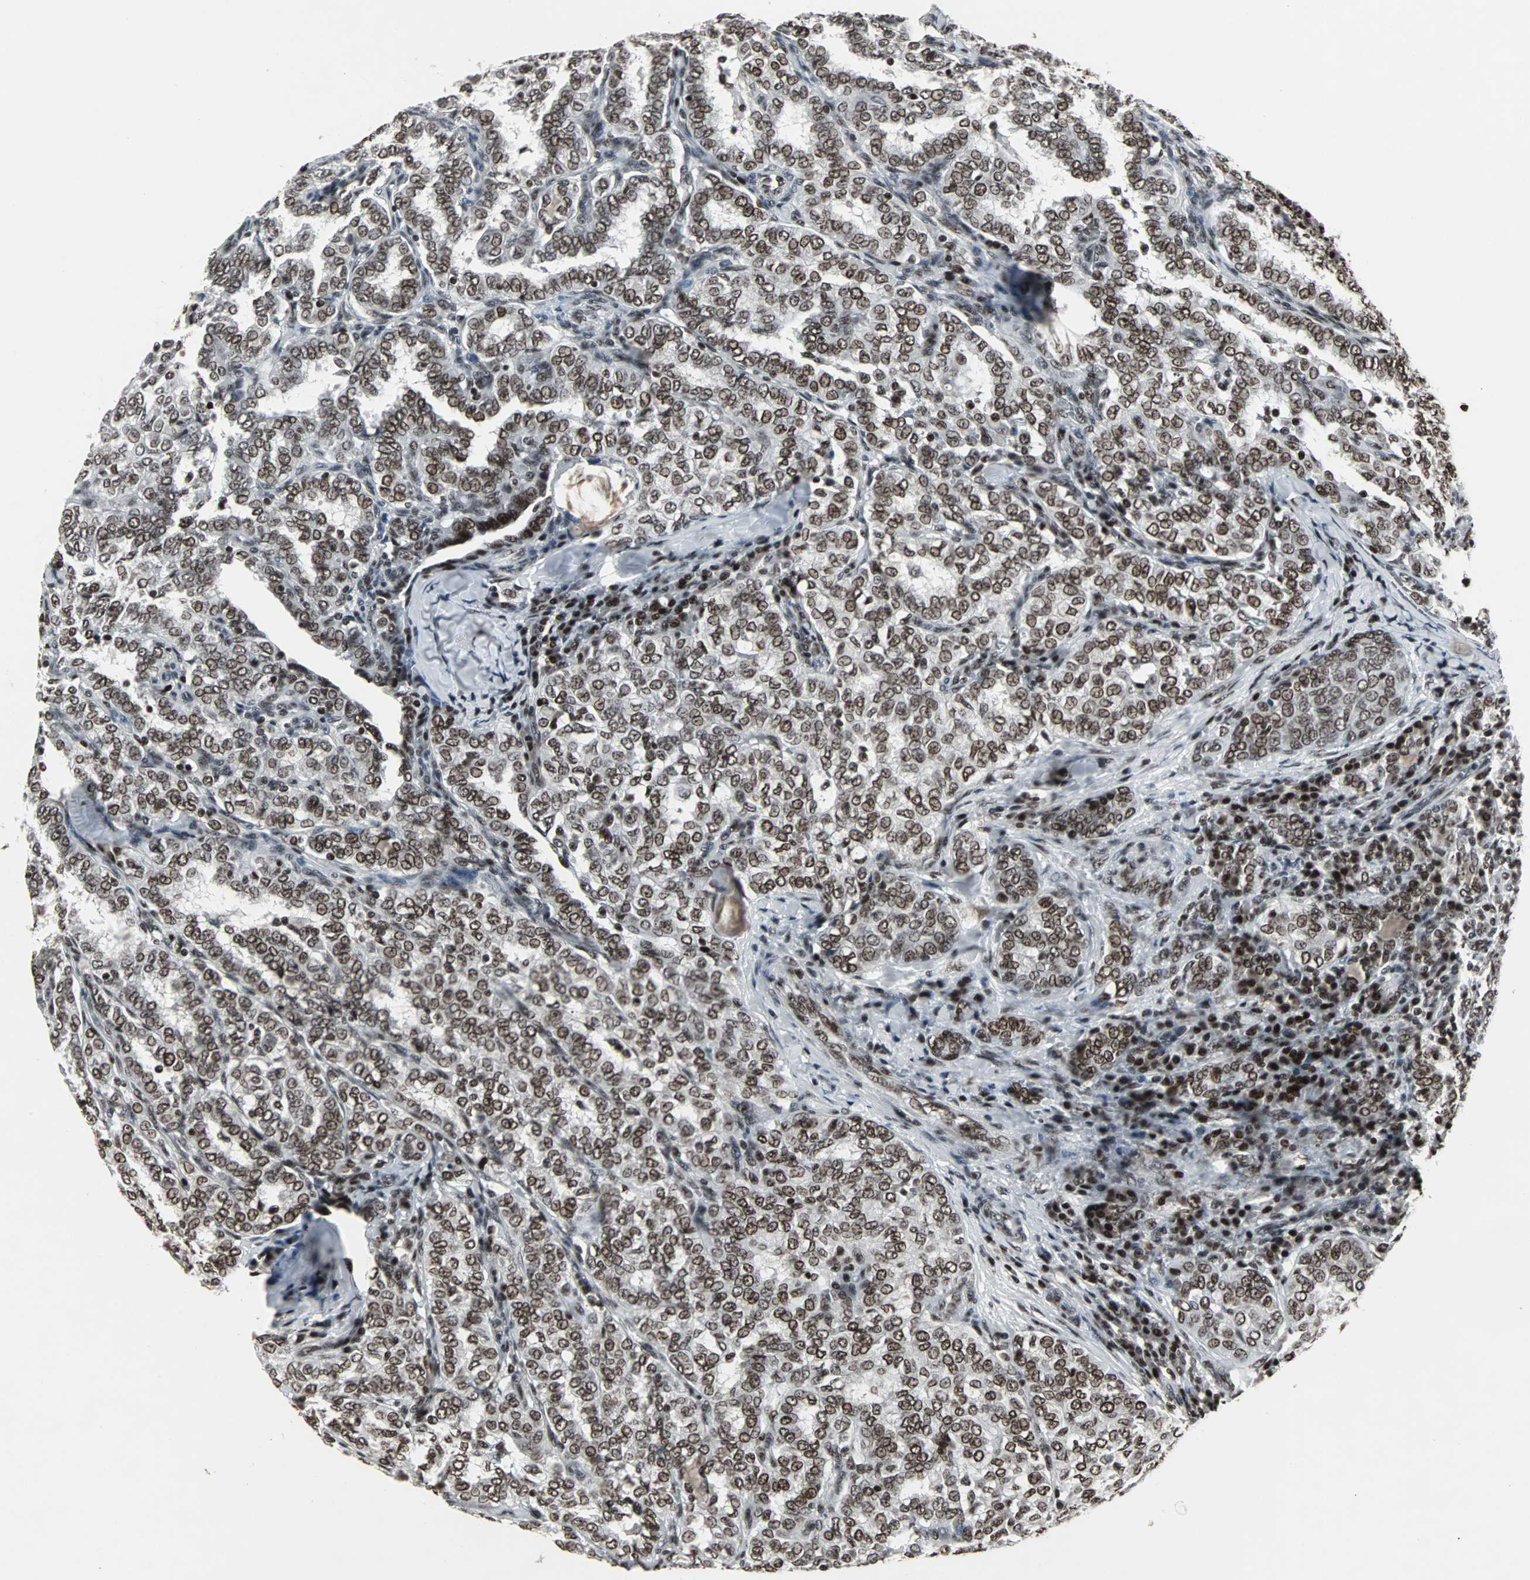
{"staining": {"intensity": "moderate", "quantity": ">75%", "location": "nuclear"}, "tissue": "thyroid cancer", "cell_type": "Tumor cells", "image_type": "cancer", "snomed": [{"axis": "morphology", "description": "Papillary adenocarcinoma, NOS"}, {"axis": "topography", "description": "Thyroid gland"}], "caption": "An immunohistochemistry histopathology image of neoplastic tissue is shown. Protein staining in brown shows moderate nuclear positivity in thyroid papillary adenocarcinoma within tumor cells.", "gene": "PNKP", "patient": {"sex": "female", "age": 30}}